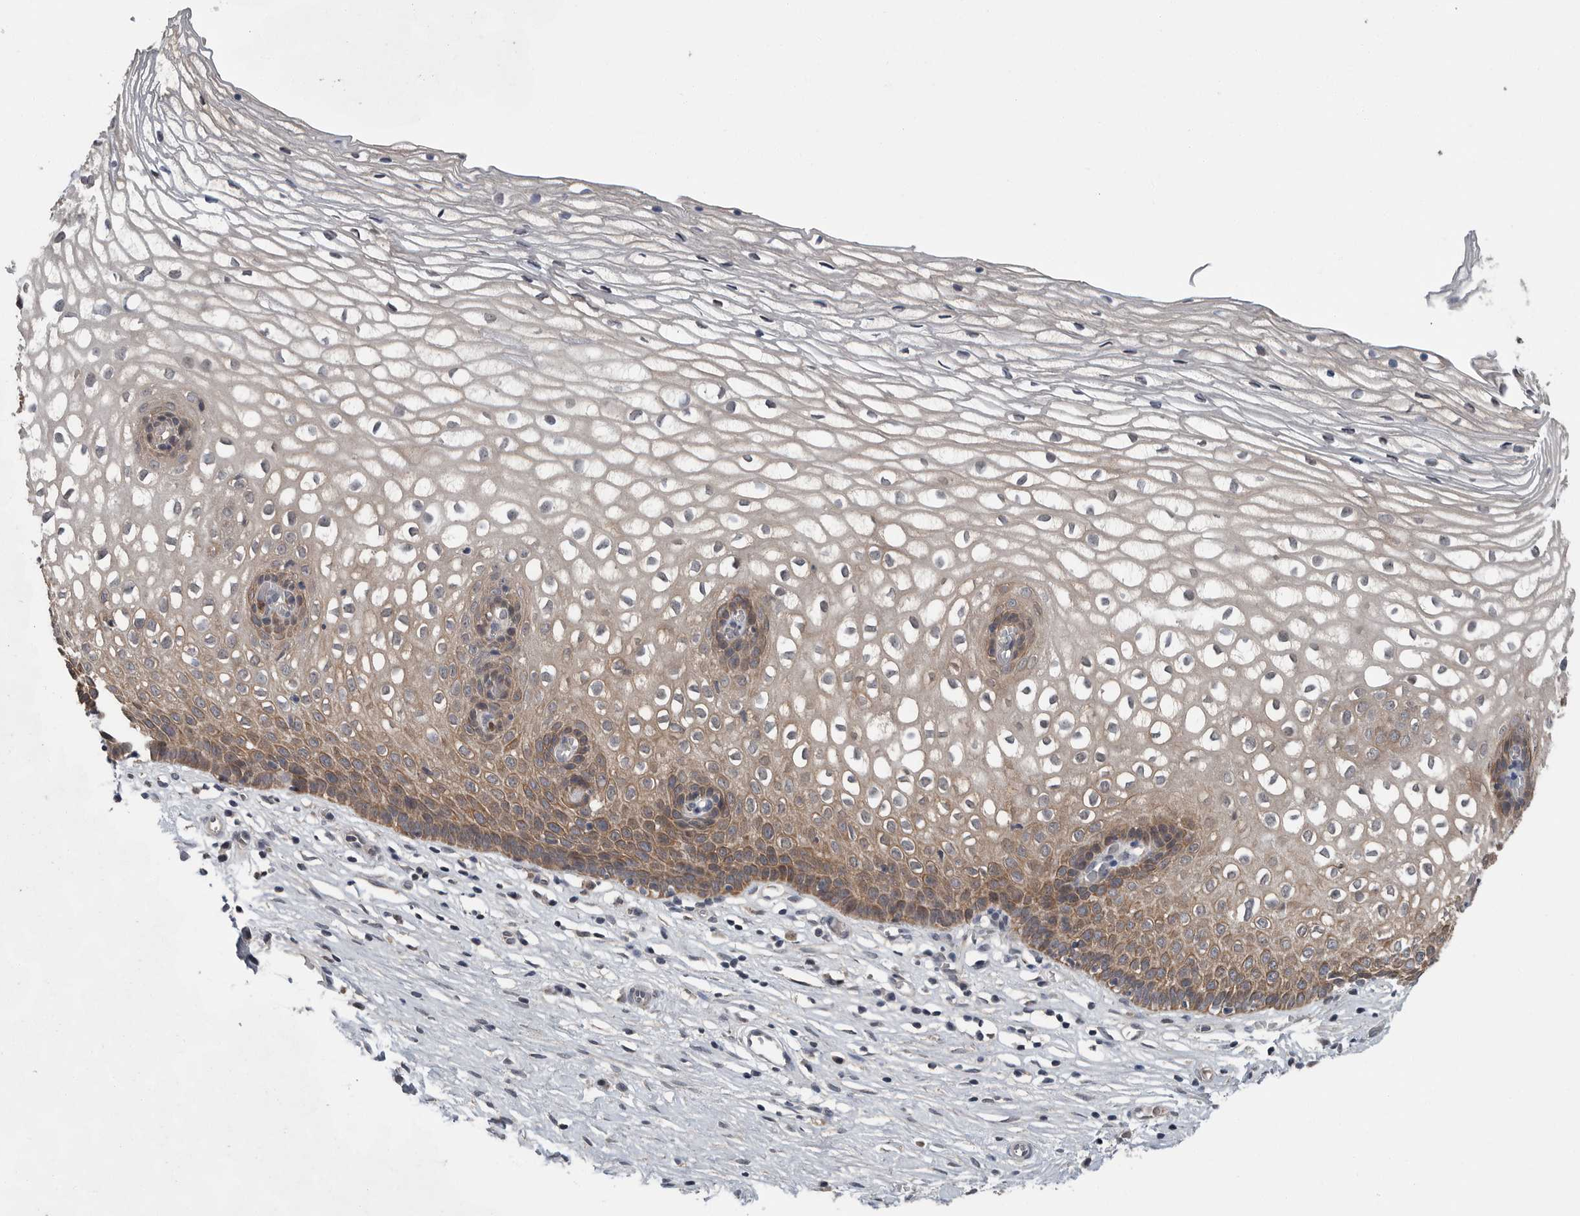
{"staining": {"intensity": "weak", "quantity": "<25%", "location": "cytoplasmic/membranous"}, "tissue": "cervix", "cell_type": "Glandular cells", "image_type": "normal", "snomed": [{"axis": "morphology", "description": "Normal tissue, NOS"}, {"axis": "topography", "description": "Cervix"}], "caption": "Glandular cells show no significant protein staining in normal cervix. (DAB IHC with hematoxylin counter stain).", "gene": "SCP2", "patient": {"sex": "female", "age": 27}}